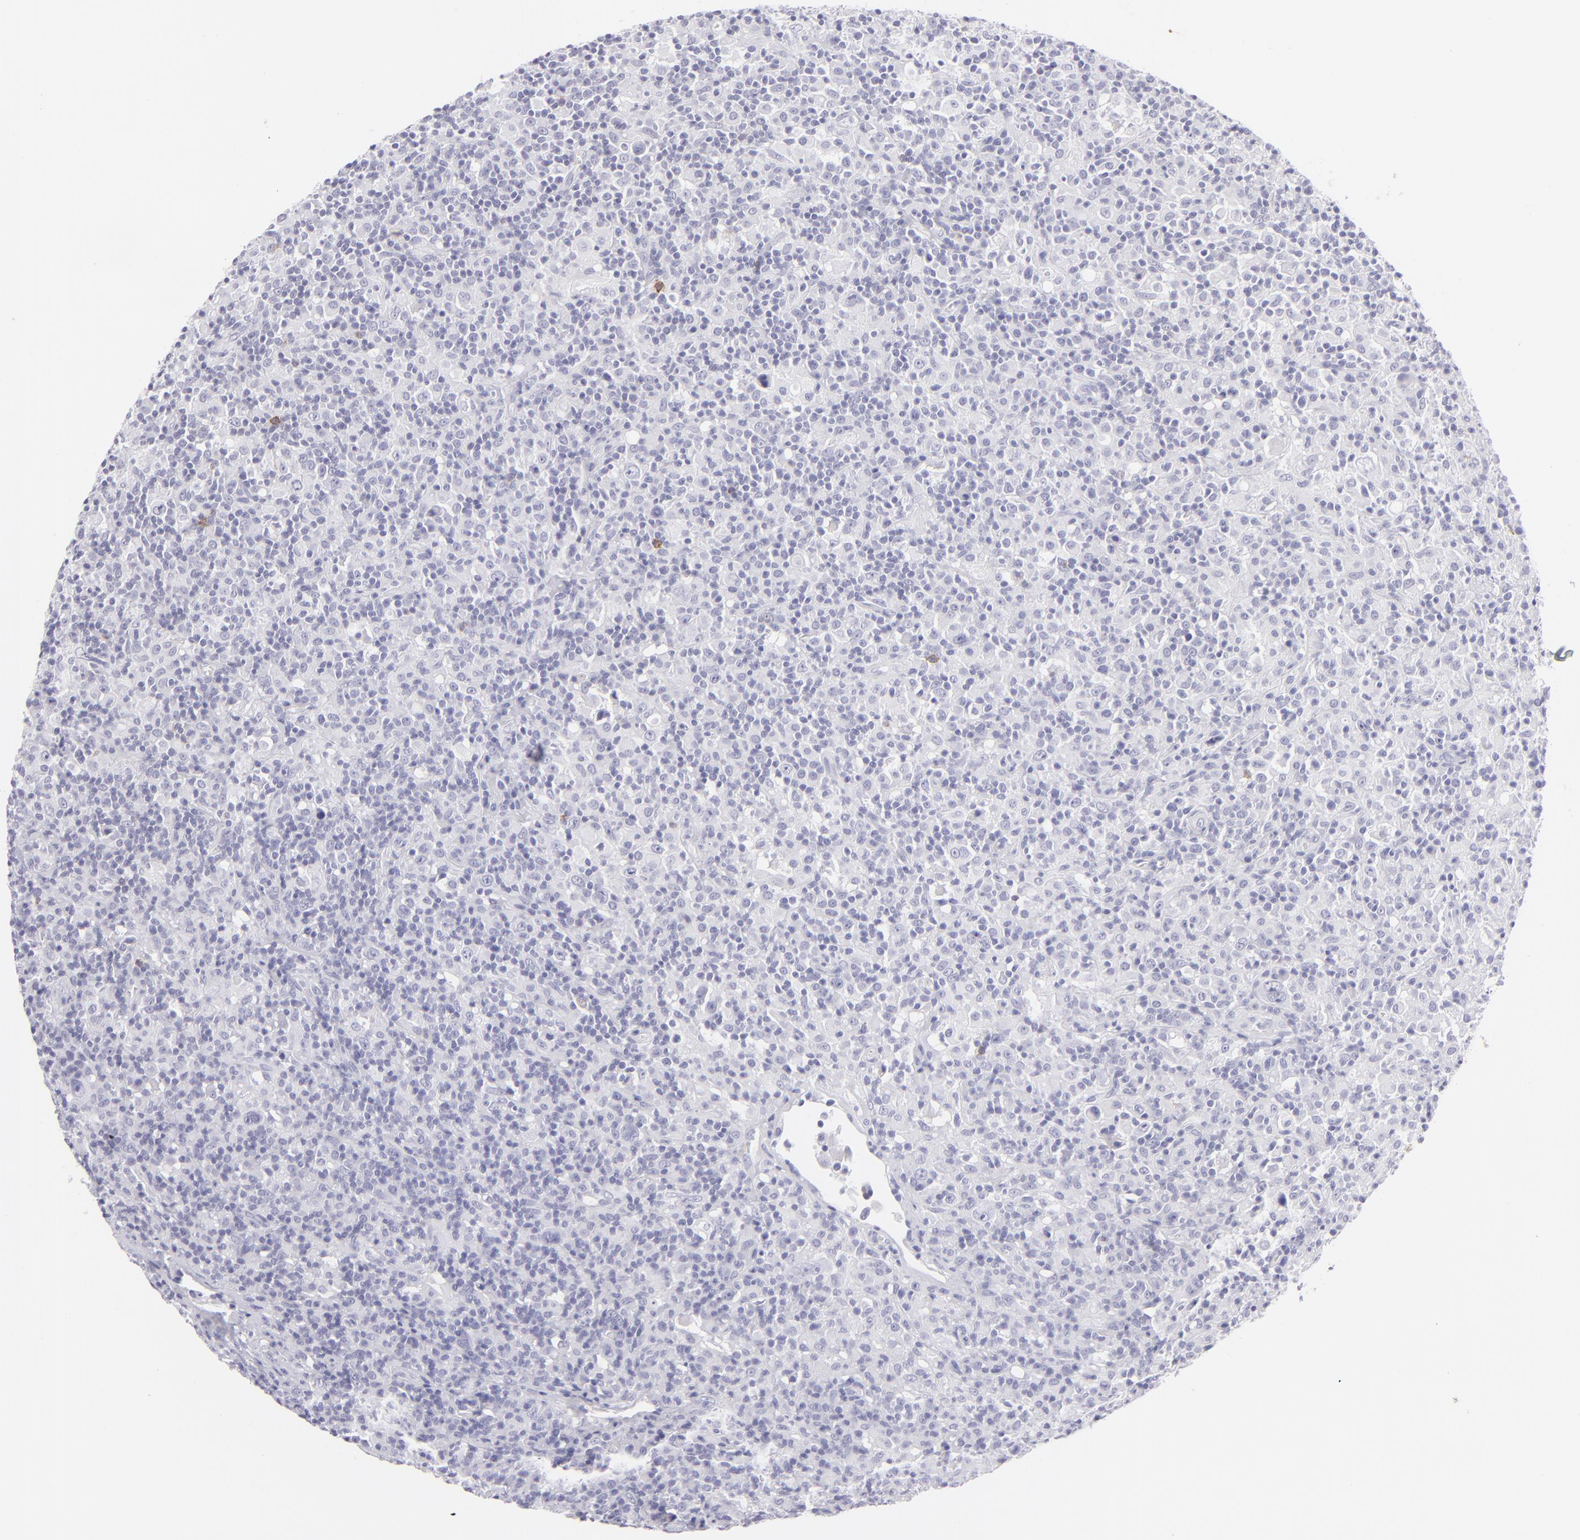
{"staining": {"intensity": "negative", "quantity": "none", "location": "none"}, "tissue": "lymphoma", "cell_type": "Tumor cells", "image_type": "cancer", "snomed": [{"axis": "morphology", "description": "Hodgkin's disease, NOS"}, {"axis": "topography", "description": "Lymph node"}], "caption": "Immunohistochemical staining of lymphoma exhibits no significant expression in tumor cells.", "gene": "FCER2", "patient": {"sex": "male", "age": 46}}